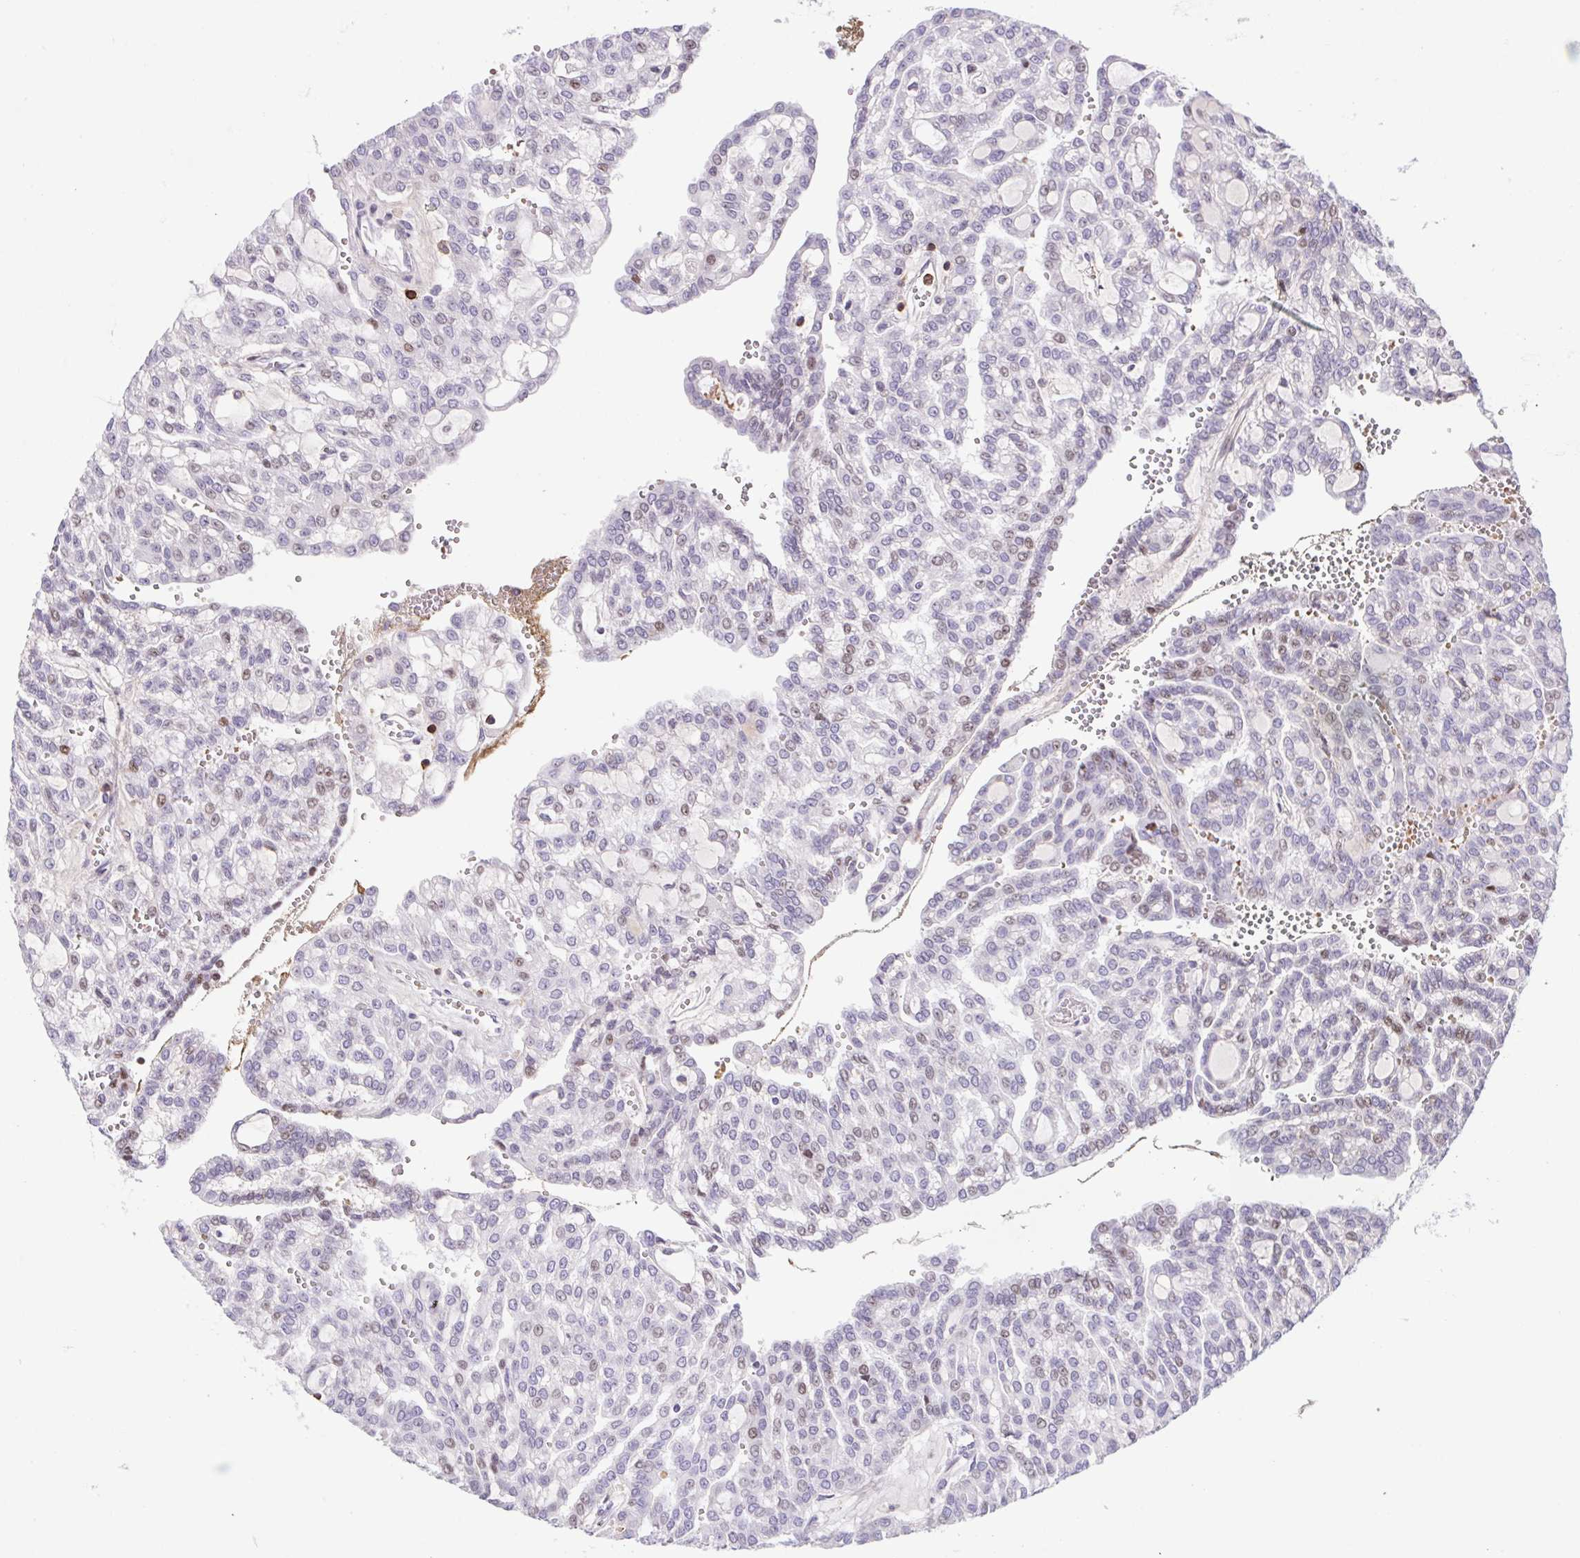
{"staining": {"intensity": "negative", "quantity": "none", "location": "none"}, "tissue": "renal cancer", "cell_type": "Tumor cells", "image_type": "cancer", "snomed": [{"axis": "morphology", "description": "Adenocarcinoma, NOS"}, {"axis": "topography", "description": "Kidney"}], "caption": "Tumor cells are negative for brown protein staining in renal cancer (adenocarcinoma).", "gene": "TPRG1", "patient": {"sex": "male", "age": 63}}